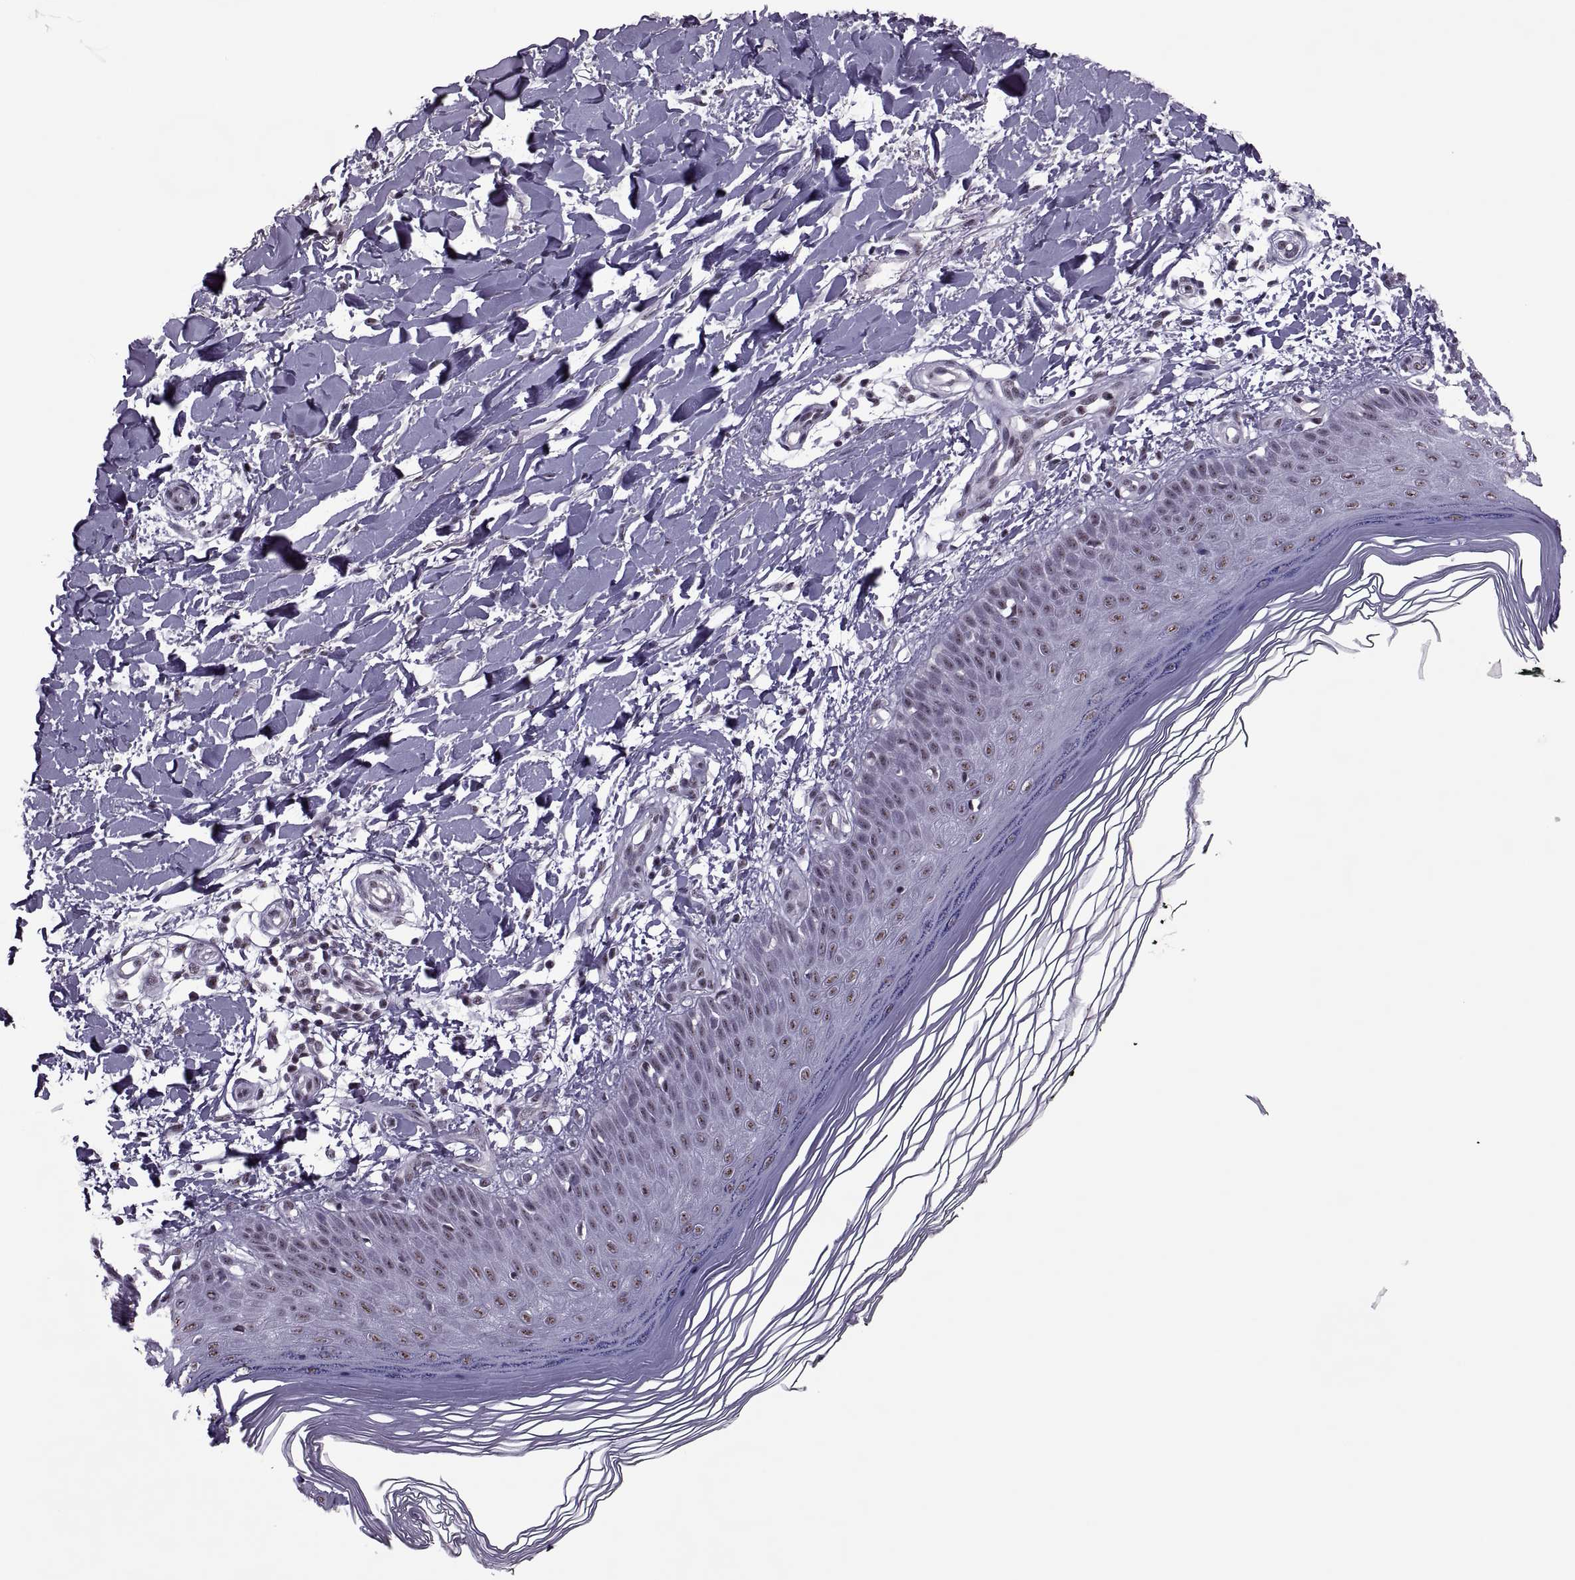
{"staining": {"intensity": "negative", "quantity": "none", "location": "none"}, "tissue": "skin", "cell_type": "Fibroblasts", "image_type": "normal", "snomed": [{"axis": "morphology", "description": "Normal tissue, NOS"}, {"axis": "topography", "description": "Skin"}], "caption": "Human skin stained for a protein using immunohistochemistry (IHC) exhibits no staining in fibroblasts.", "gene": "MAGEA4", "patient": {"sex": "female", "age": 62}}